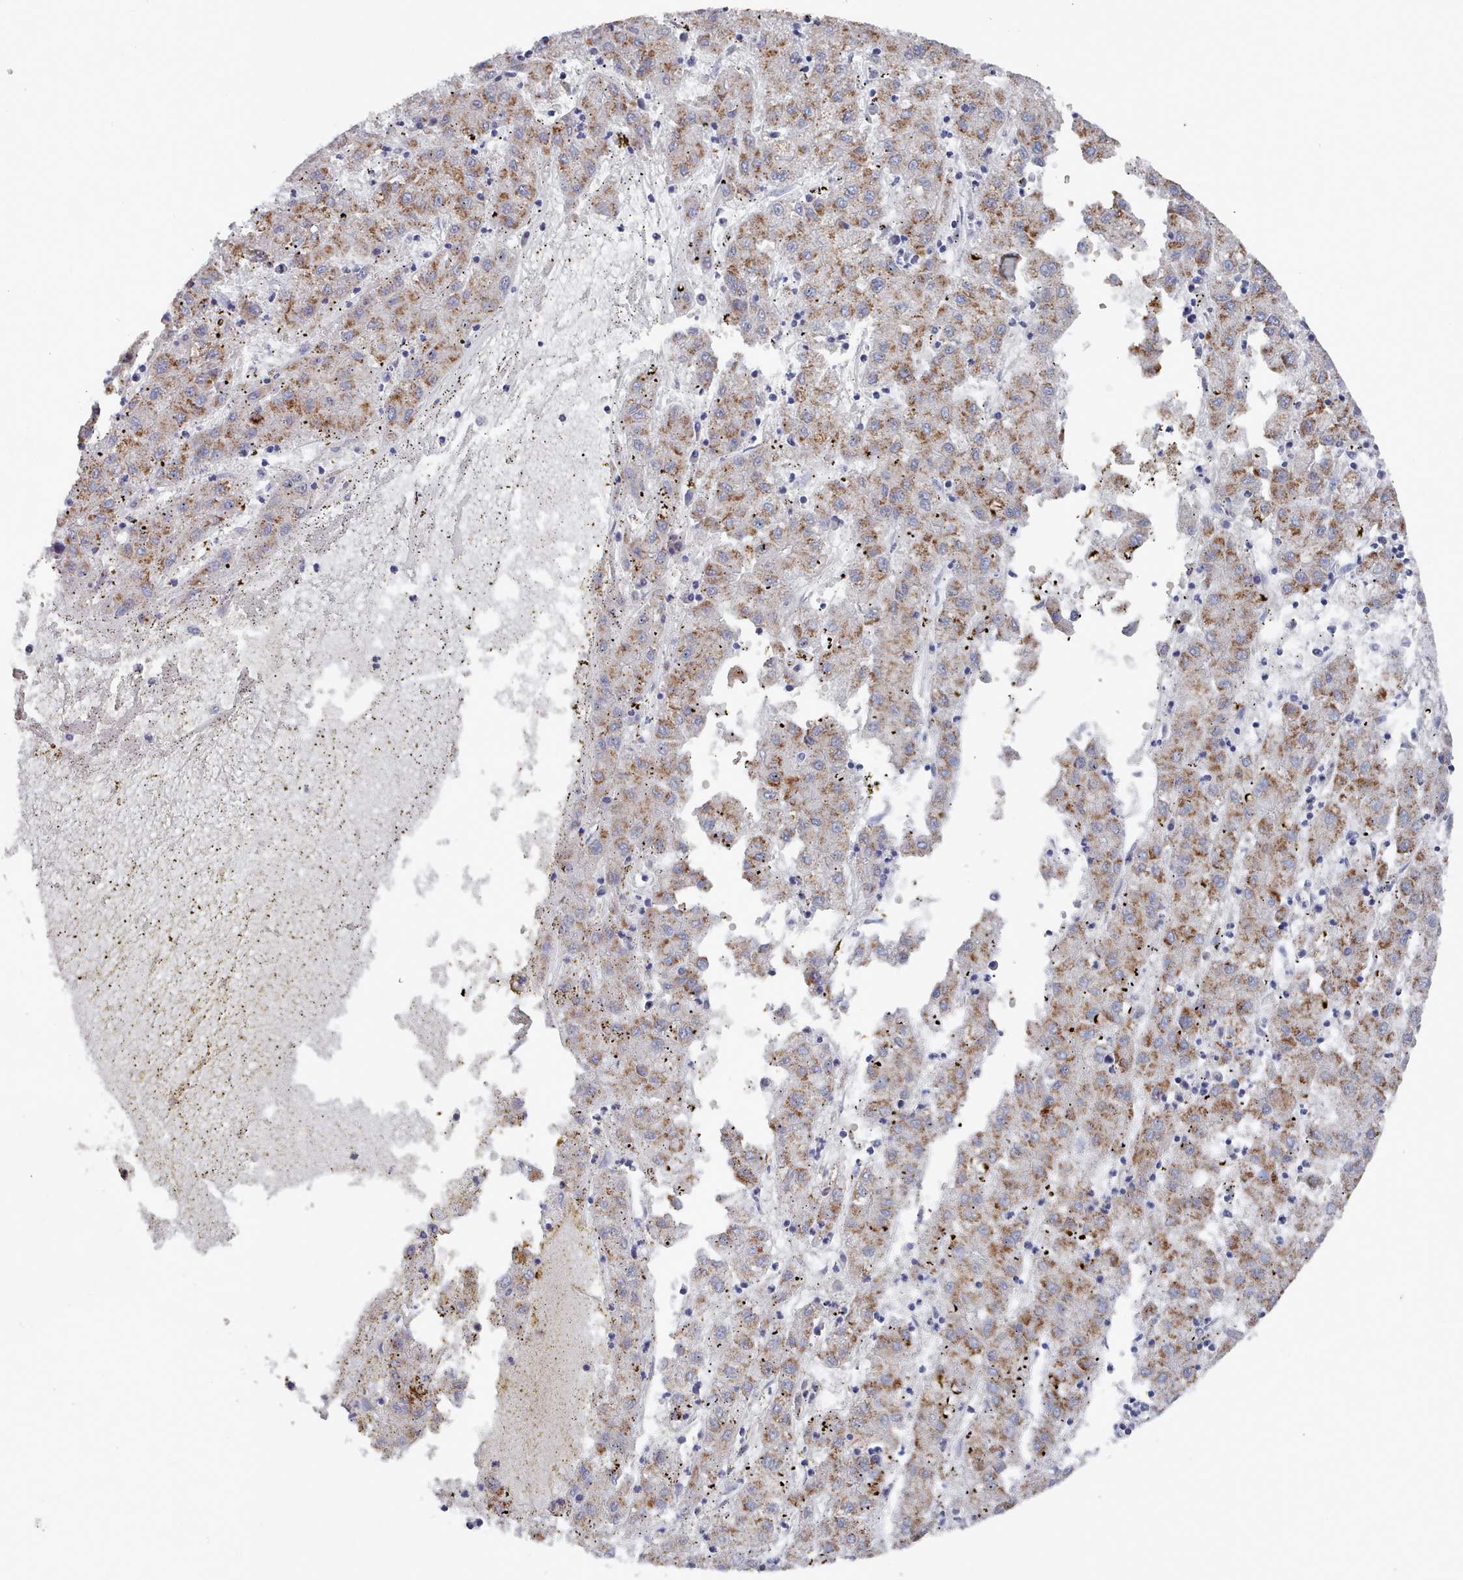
{"staining": {"intensity": "moderate", "quantity": "25%-75%", "location": "cytoplasmic/membranous"}, "tissue": "liver cancer", "cell_type": "Tumor cells", "image_type": "cancer", "snomed": [{"axis": "morphology", "description": "Carcinoma, Hepatocellular, NOS"}, {"axis": "topography", "description": "Liver"}], "caption": "There is medium levels of moderate cytoplasmic/membranous expression in tumor cells of hepatocellular carcinoma (liver), as demonstrated by immunohistochemical staining (brown color).", "gene": "ACAD11", "patient": {"sex": "male", "age": 72}}